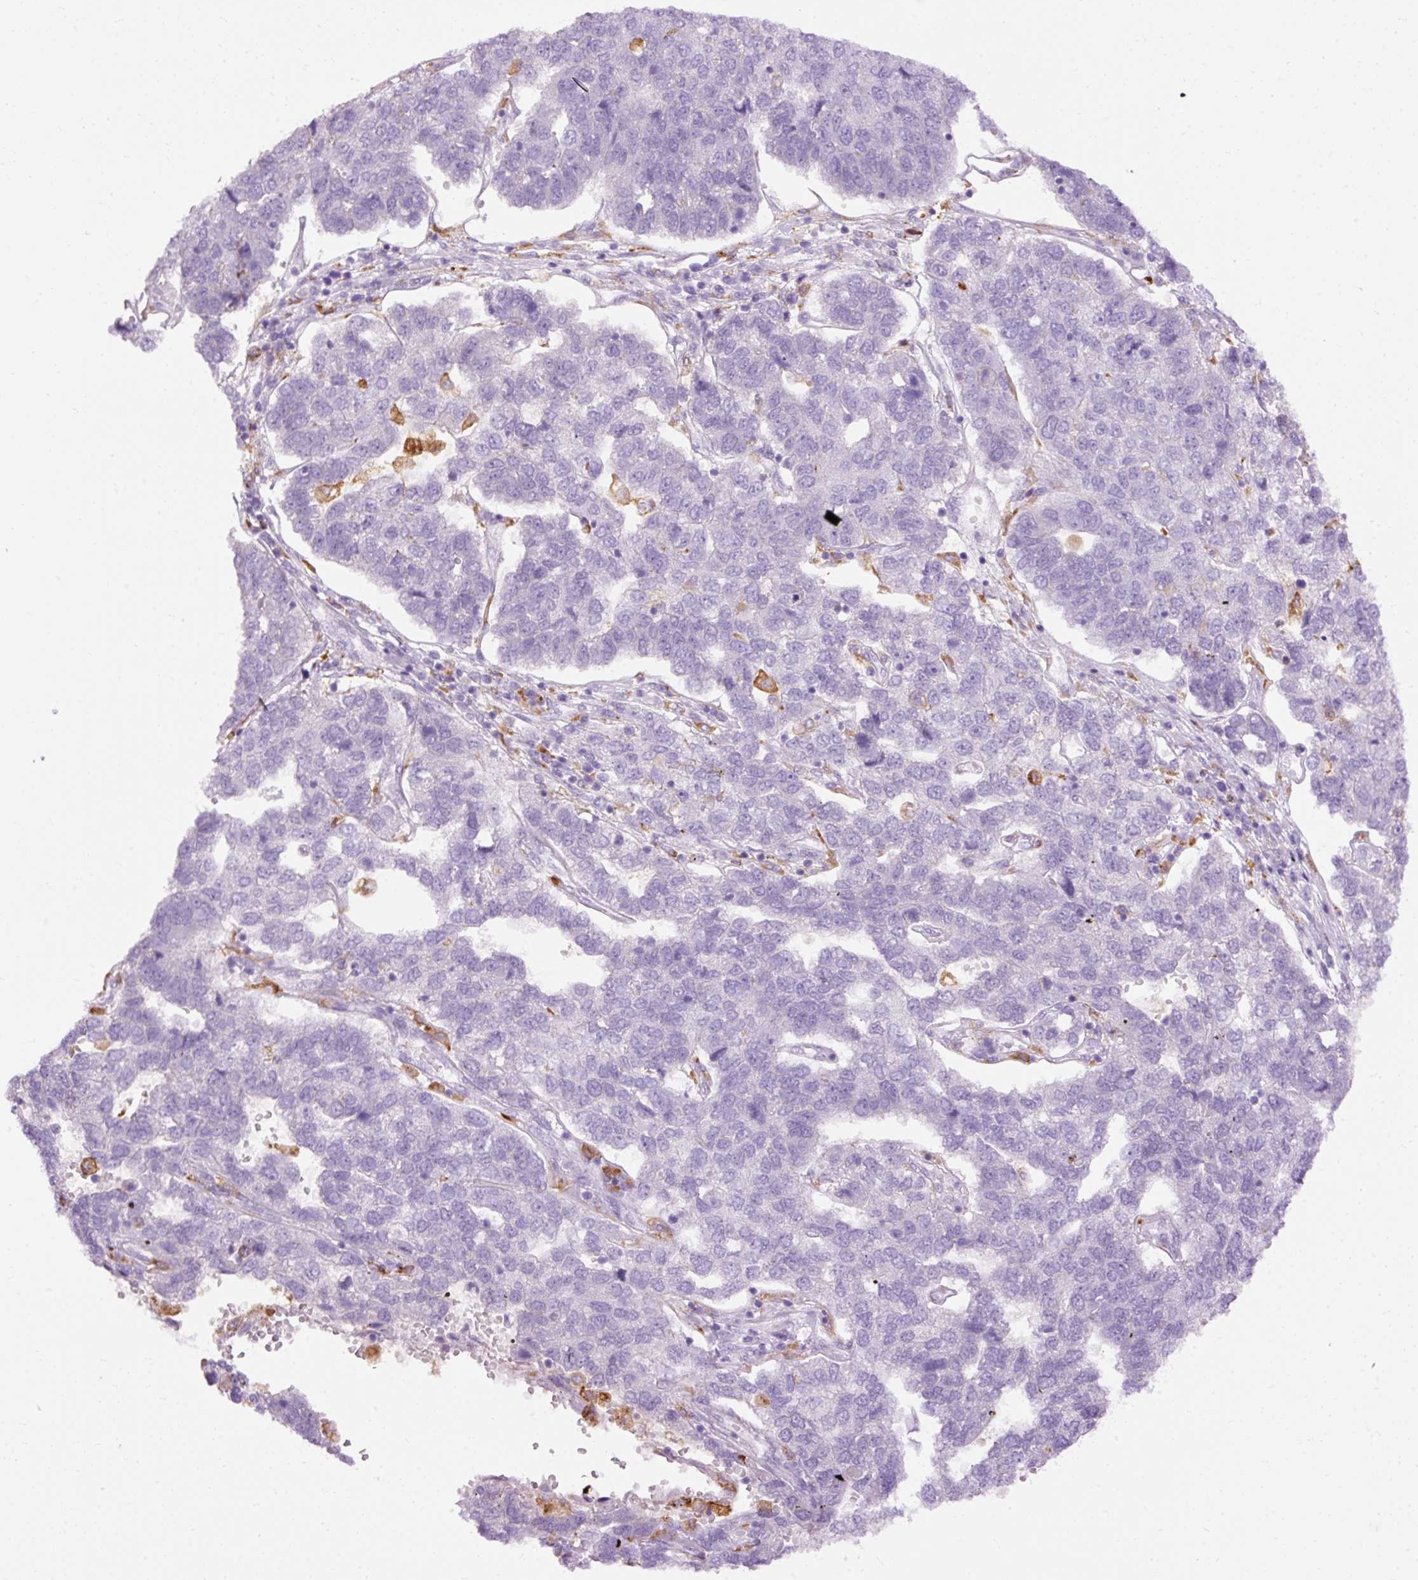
{"staining": {"intensity": "negative", "quantity": "none", "location": "none"}, "tissue": "pancreatic cancer", "cell_type": "Tumor cells", "image_type": "cancer", "snomed": [{"axis": "morphology", "description": "Adenocarcinoma, NOS"}, {"axis": "topography", "description": "Pancreas"}], "caption": "Adenocarcinoma (pancreatic) stained for a protein using immunohistochemistry (IHC) shows no expression tumor cells.", "gene": "LY86", "patient": {"sex": "female", "age": 61}}